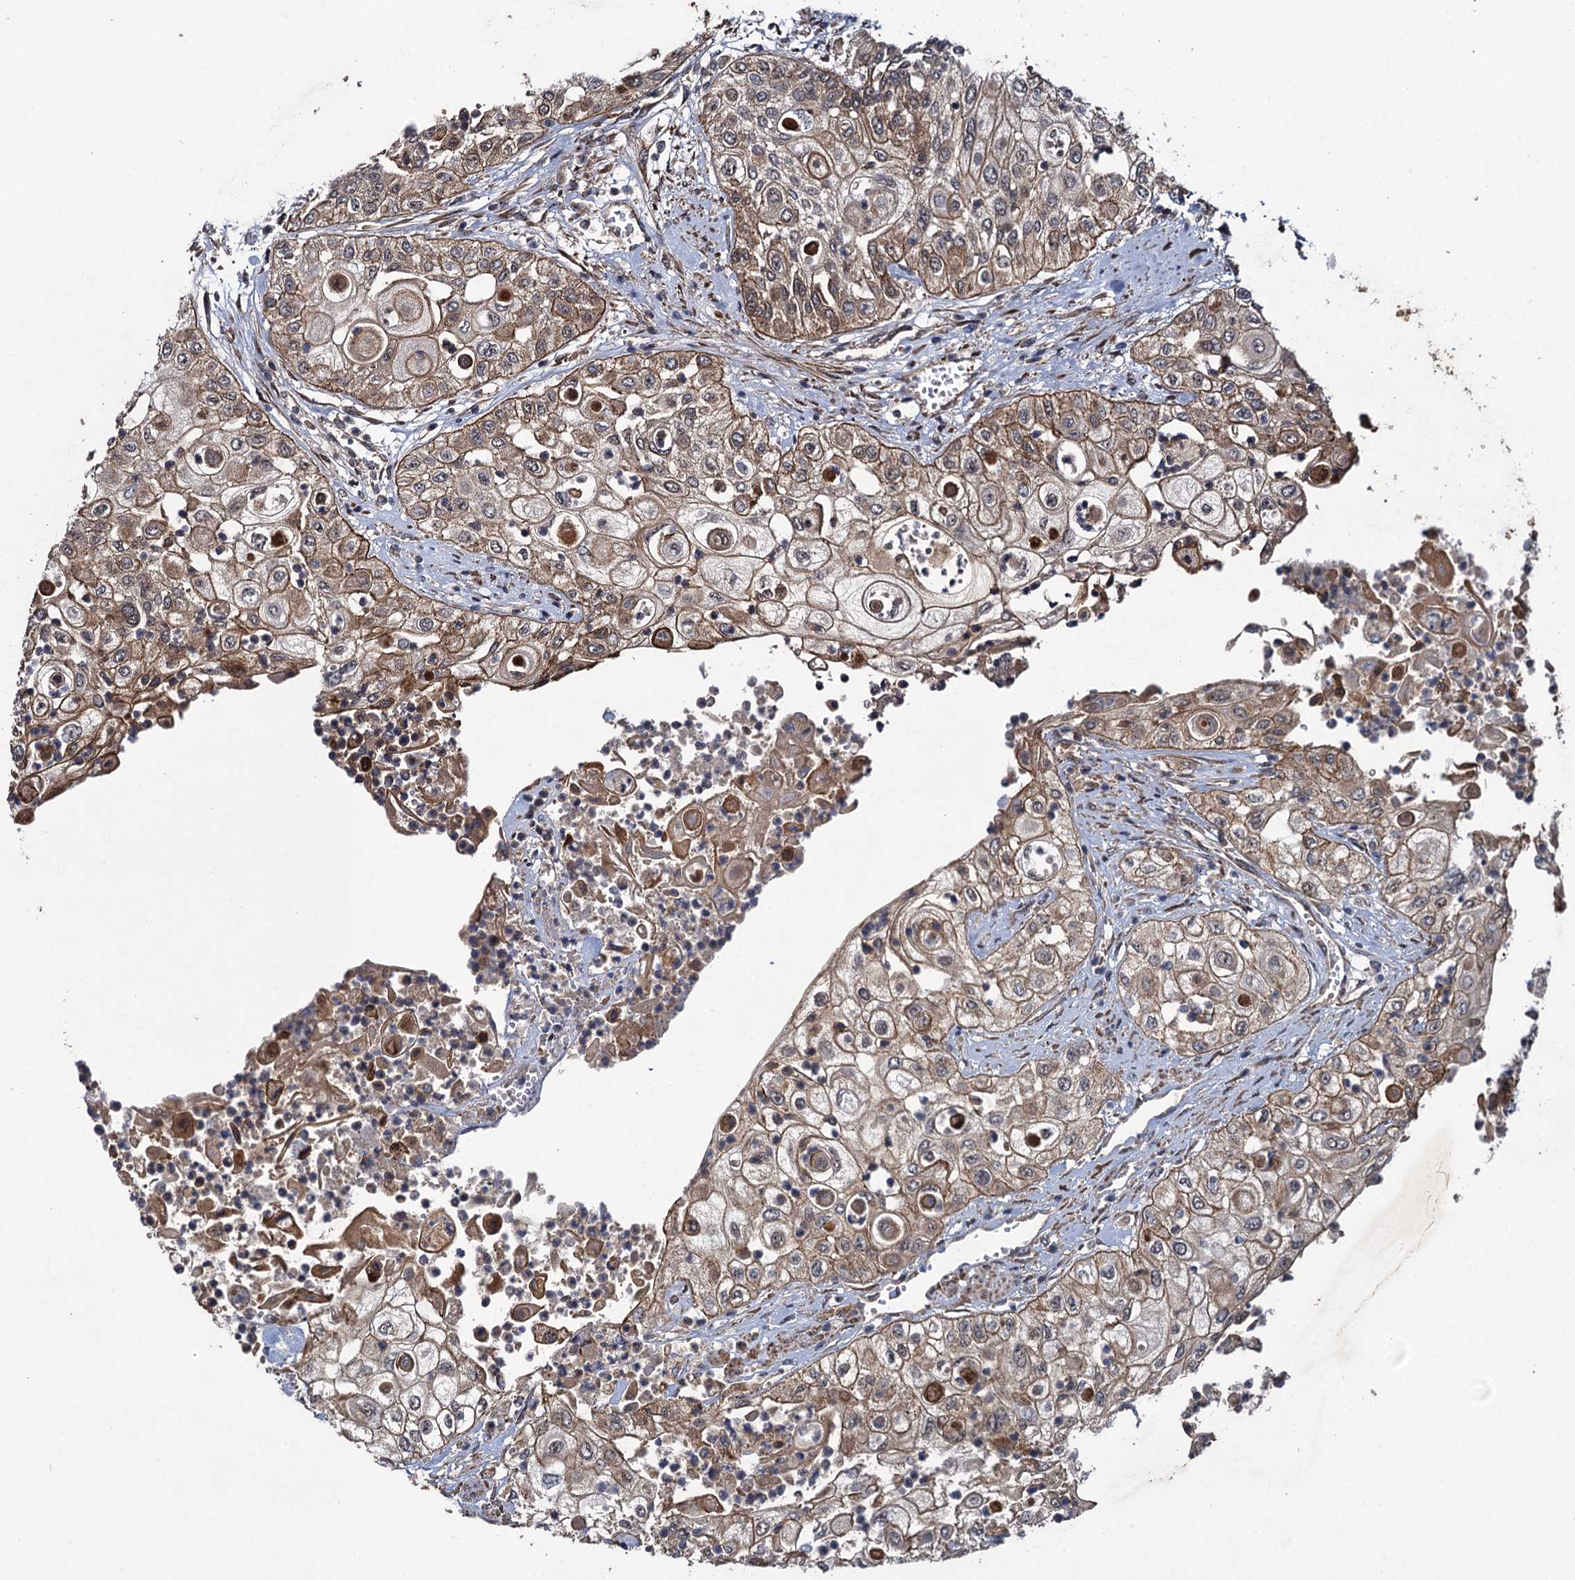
{"staining": {"intensity": "moderate", "quantity": ">75%", "location": "cytoplasmic/membranous"}, "tissue": "urothelial cancer", "cell_type": "Tumor cells", "image_type": "cancer", "snomed": [{"axis": "morphology", "description": "Urothelial carcinoma, High grade"}, {"axis": "topography", "description": "Urinary bladder"}], "caption": "The histopathology image demonstrates staining of high-grade urothelial carcinoma, revealing moderate cytoplasmic/membranous protein staining (brown color) within tumor cells. Immunohistochemistry stains the protein in brown and the nuclei are stained blue.", "gene": "HAUS1", "patient": {"sex": "female", "age": 79}}